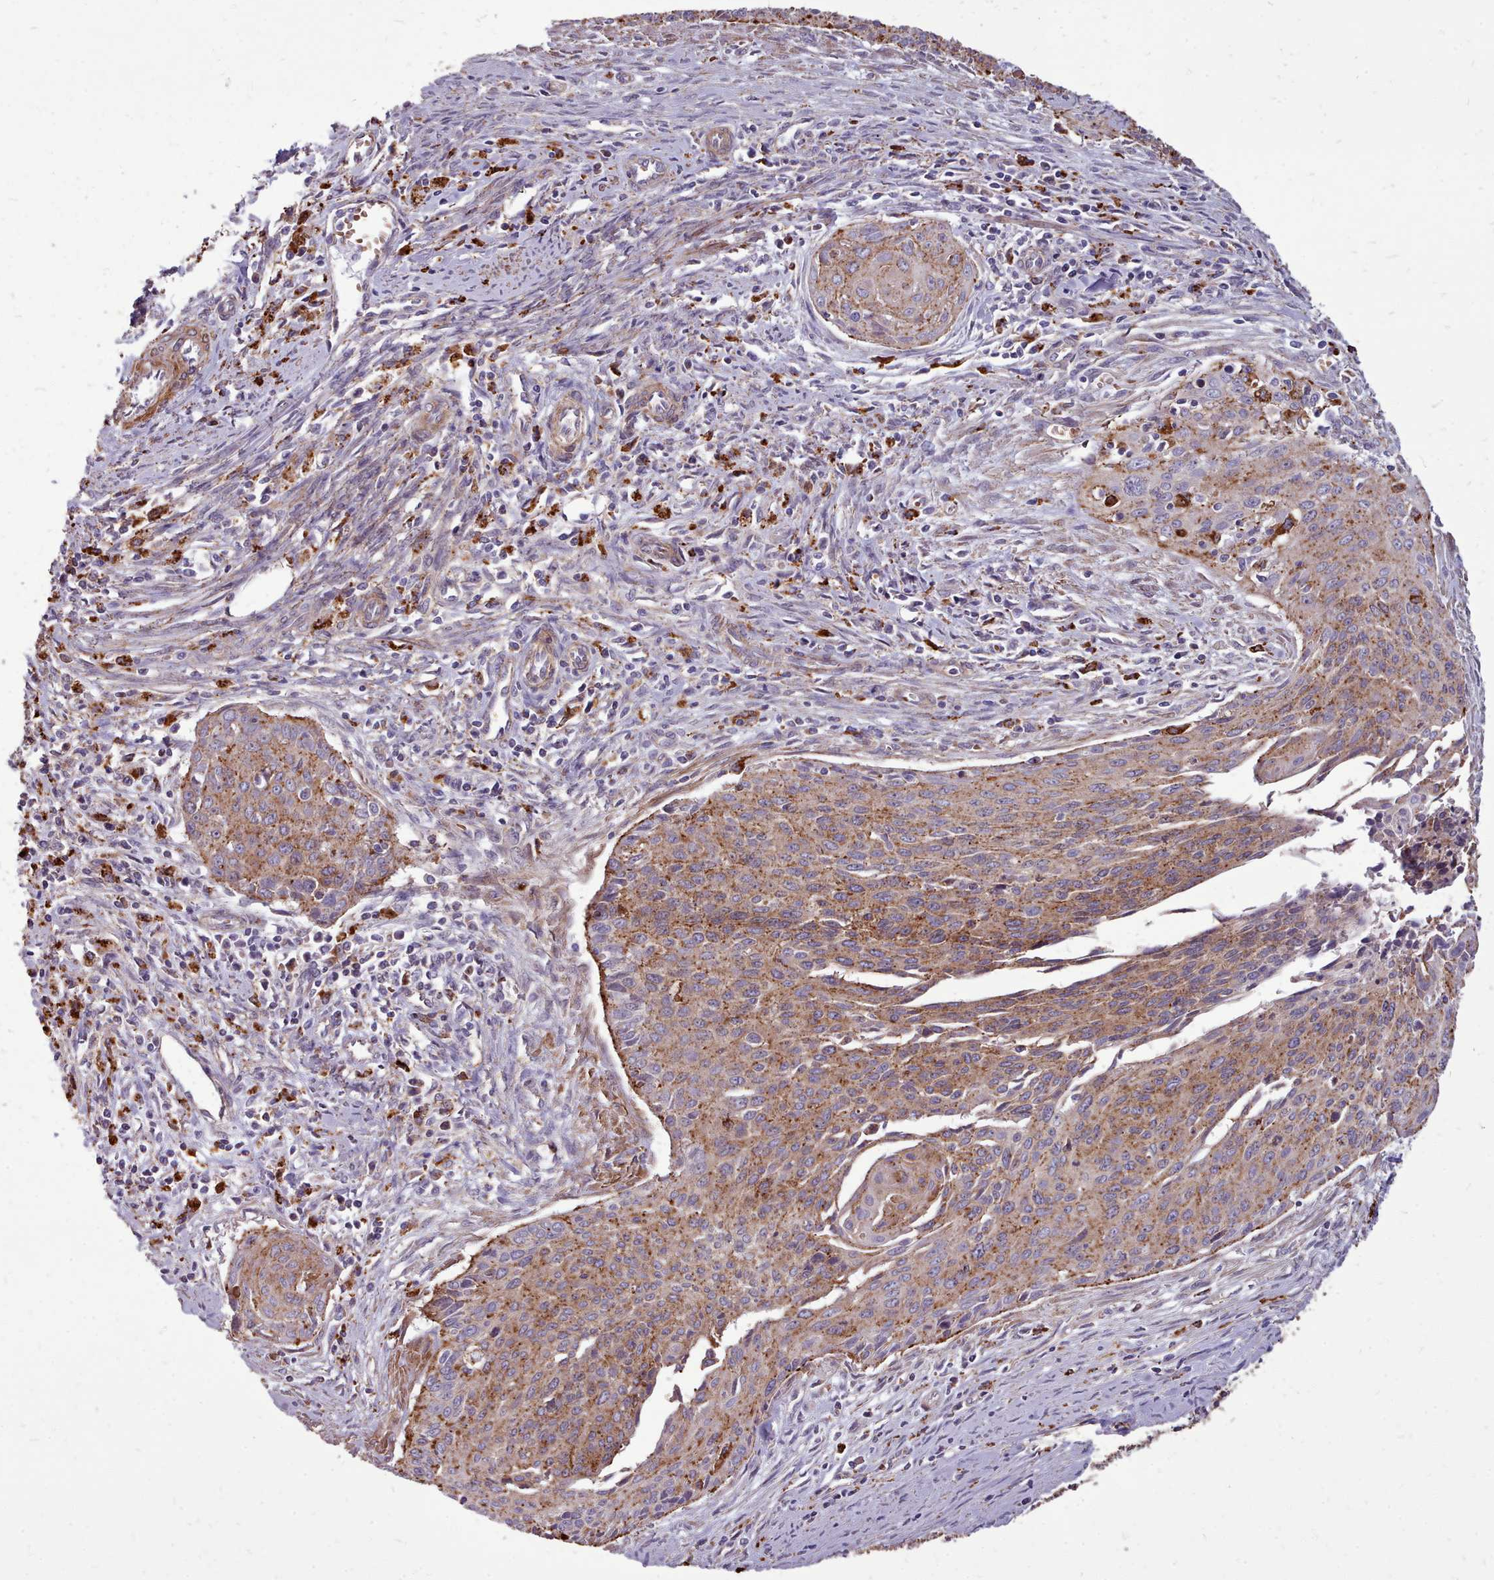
{"staining": {"intensity": "moderate", "quantity": ">75%", "location": "cytoplasmic/membranous"}, "tissue": "cervical cancer", "cell_type": "Tumor cells", "image_type": "cancer", "snomed": [{"axis": "morphology", "description": "Squamous cell carcinoma, NOS"}, {"axis": "topography", "description": "Cervix"}], "caption": "High-power microscopy captured an IHC micrograph of cervical cancer, revealing moderate cytoplasmic/membranous staining in about >75% of tumor cells.", "gene": "PACSIN3", "patient": {"sex": "female", "age": 55}}